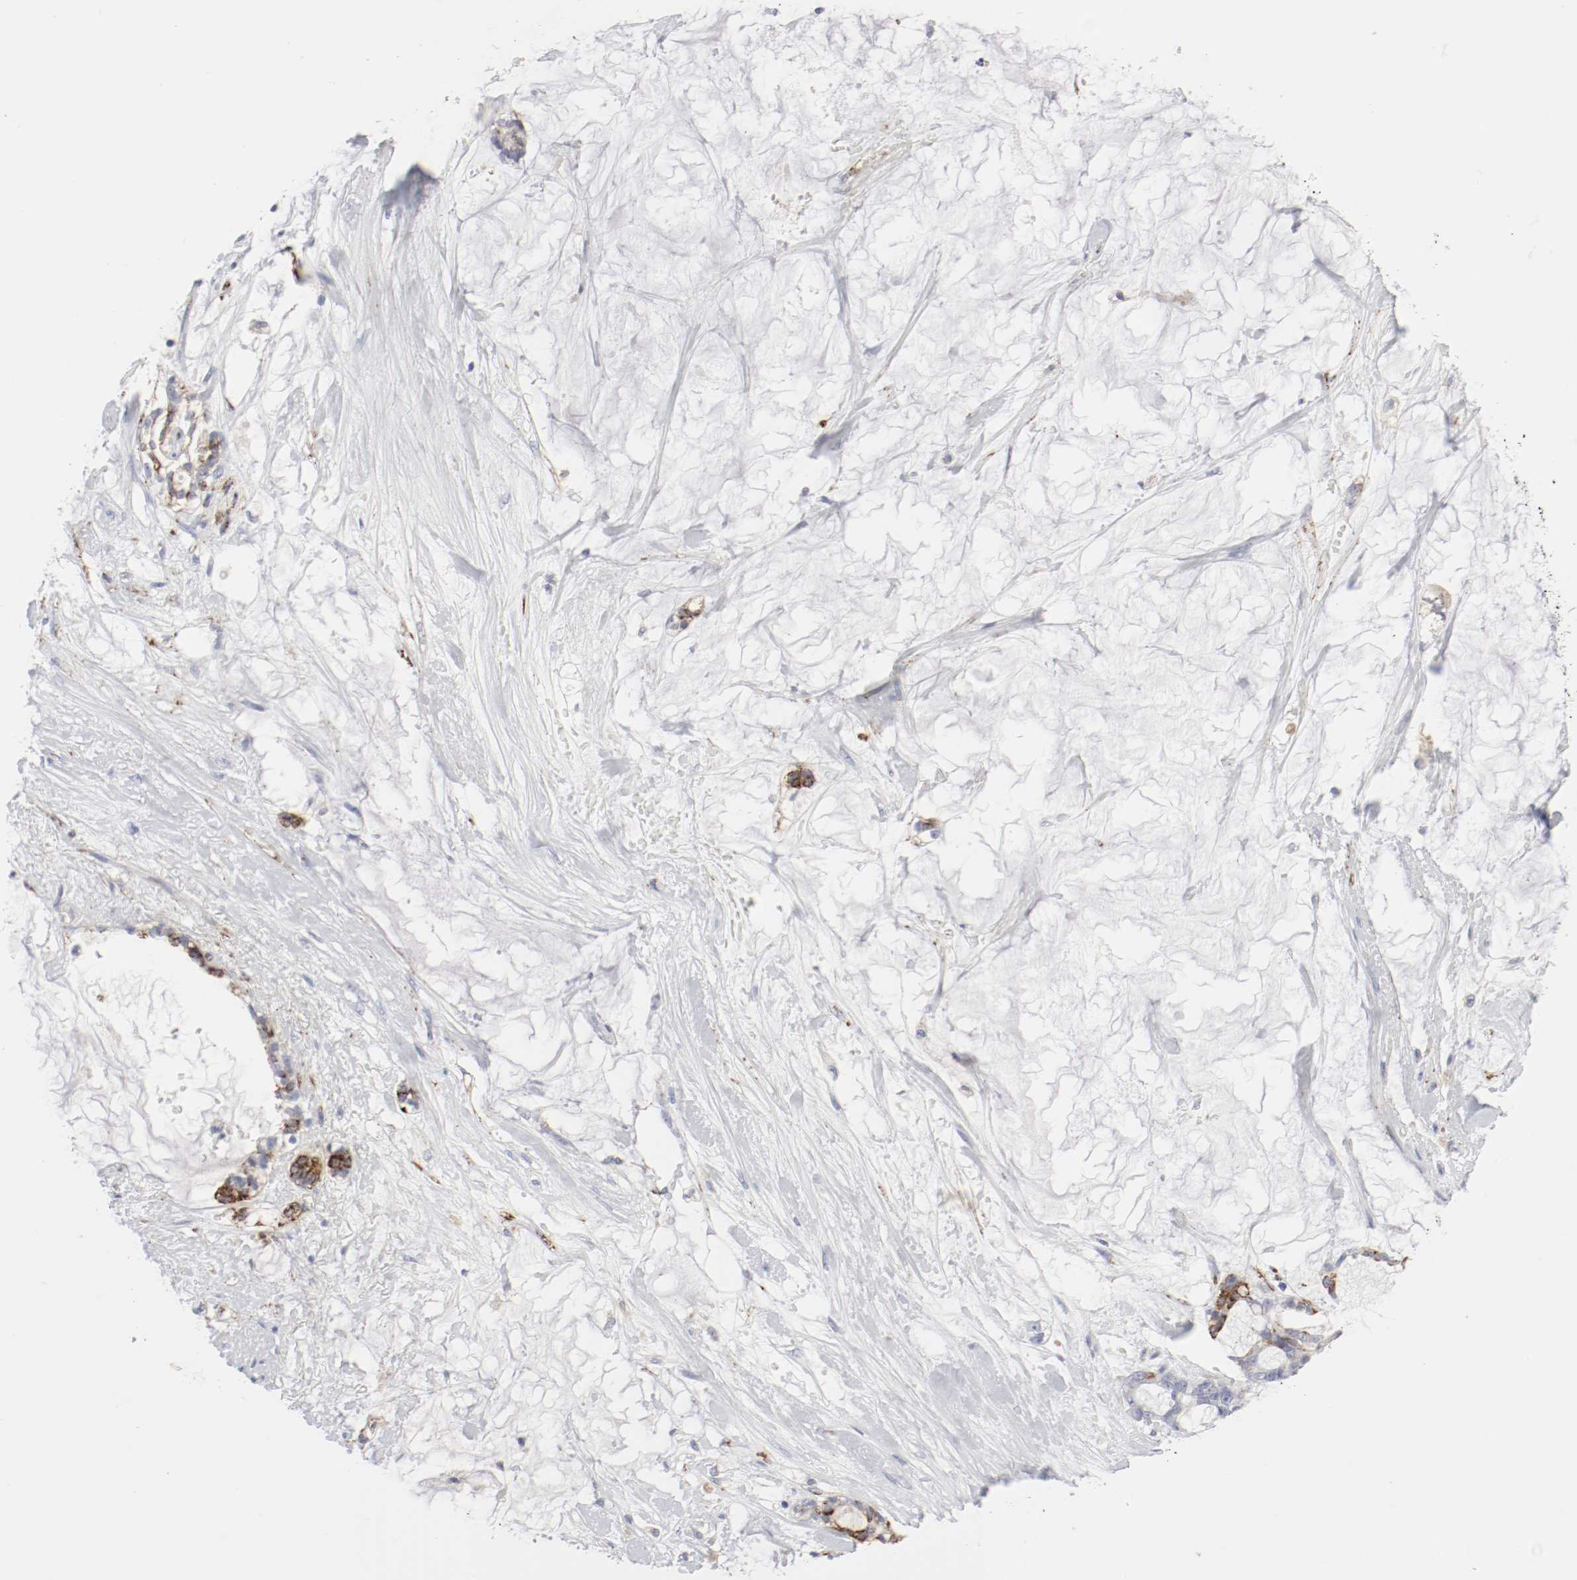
{"staining": {"intensity": "strong", "quantity": "<25%", "location": "cytoplasmic/membranous"}, "tissue": "pancreatic cancer", "cell_type": "Tumor cells", "image_type": "cancer", "snomed": [{"axis": "morphology", "description": "Adenocarcinoma, NOS"}, {"axis": "topography", "description": "Pancreas"}], "caption": "Protein staining by immunohistochemistry (IHC) displays strong cytoplasmic/membranous positivity in about <25% of tumor cells in pancreatic cancer (adenocarcinoma).", "gene": "ITGAX", "patient": {"sex": "female", "age": 73}}